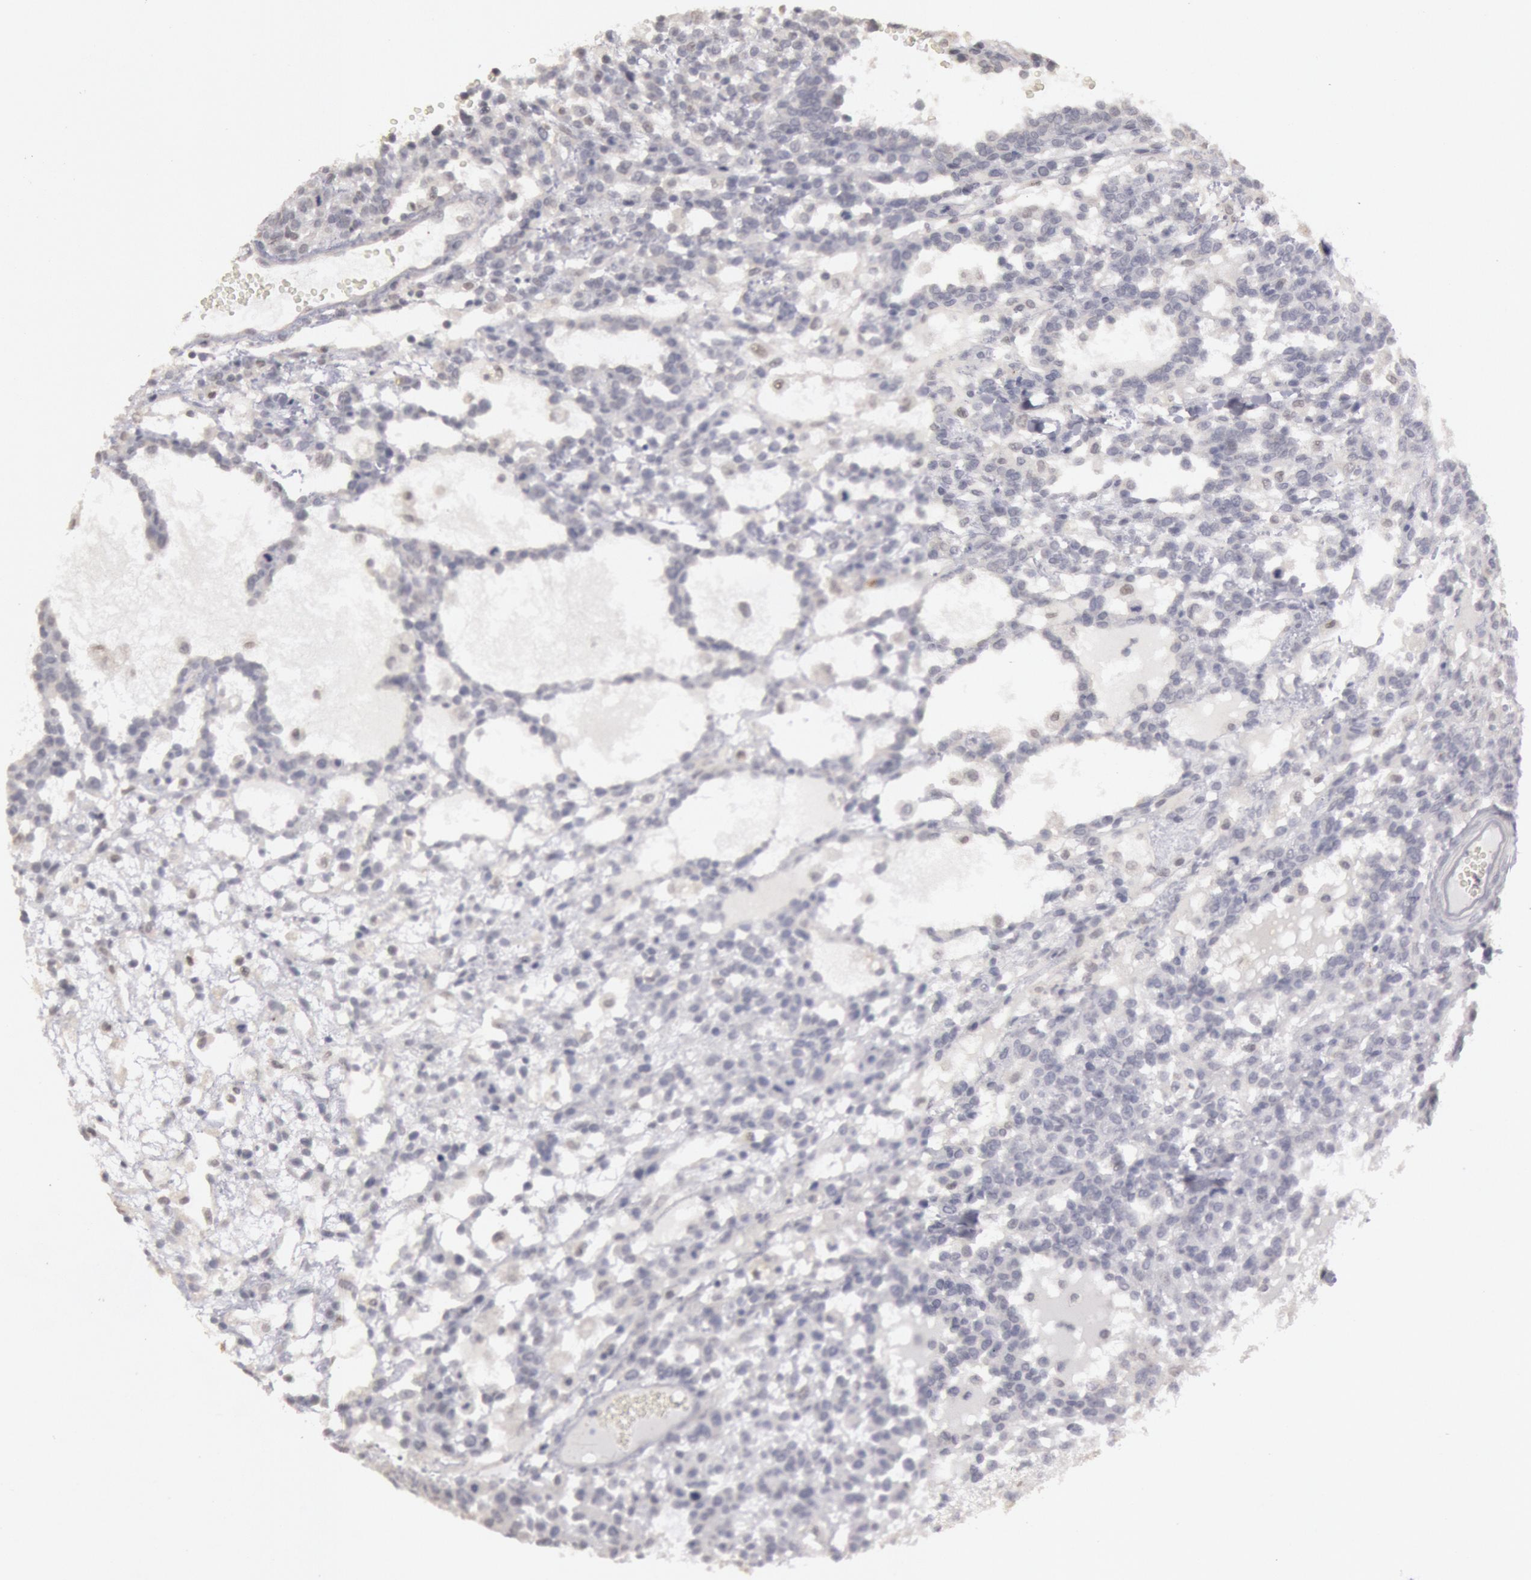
{"staining": {"intensity": "negative", "quantity": "none", "location": "none"}, "tissue": "glioma", "cell_type": "Tumor cells", "image_type": "cancer", "snomed": [{"axis": "morphology", "description": "Glioma, malignant, High grade"}, {"axis": "topography", "description": "Brain"}], "caption": "There is no significant positivity in tumor cells of high-grade glioma (malignant).", "gene": "RIMBP3C", "patient": {"sex": "male", "age": 66}}